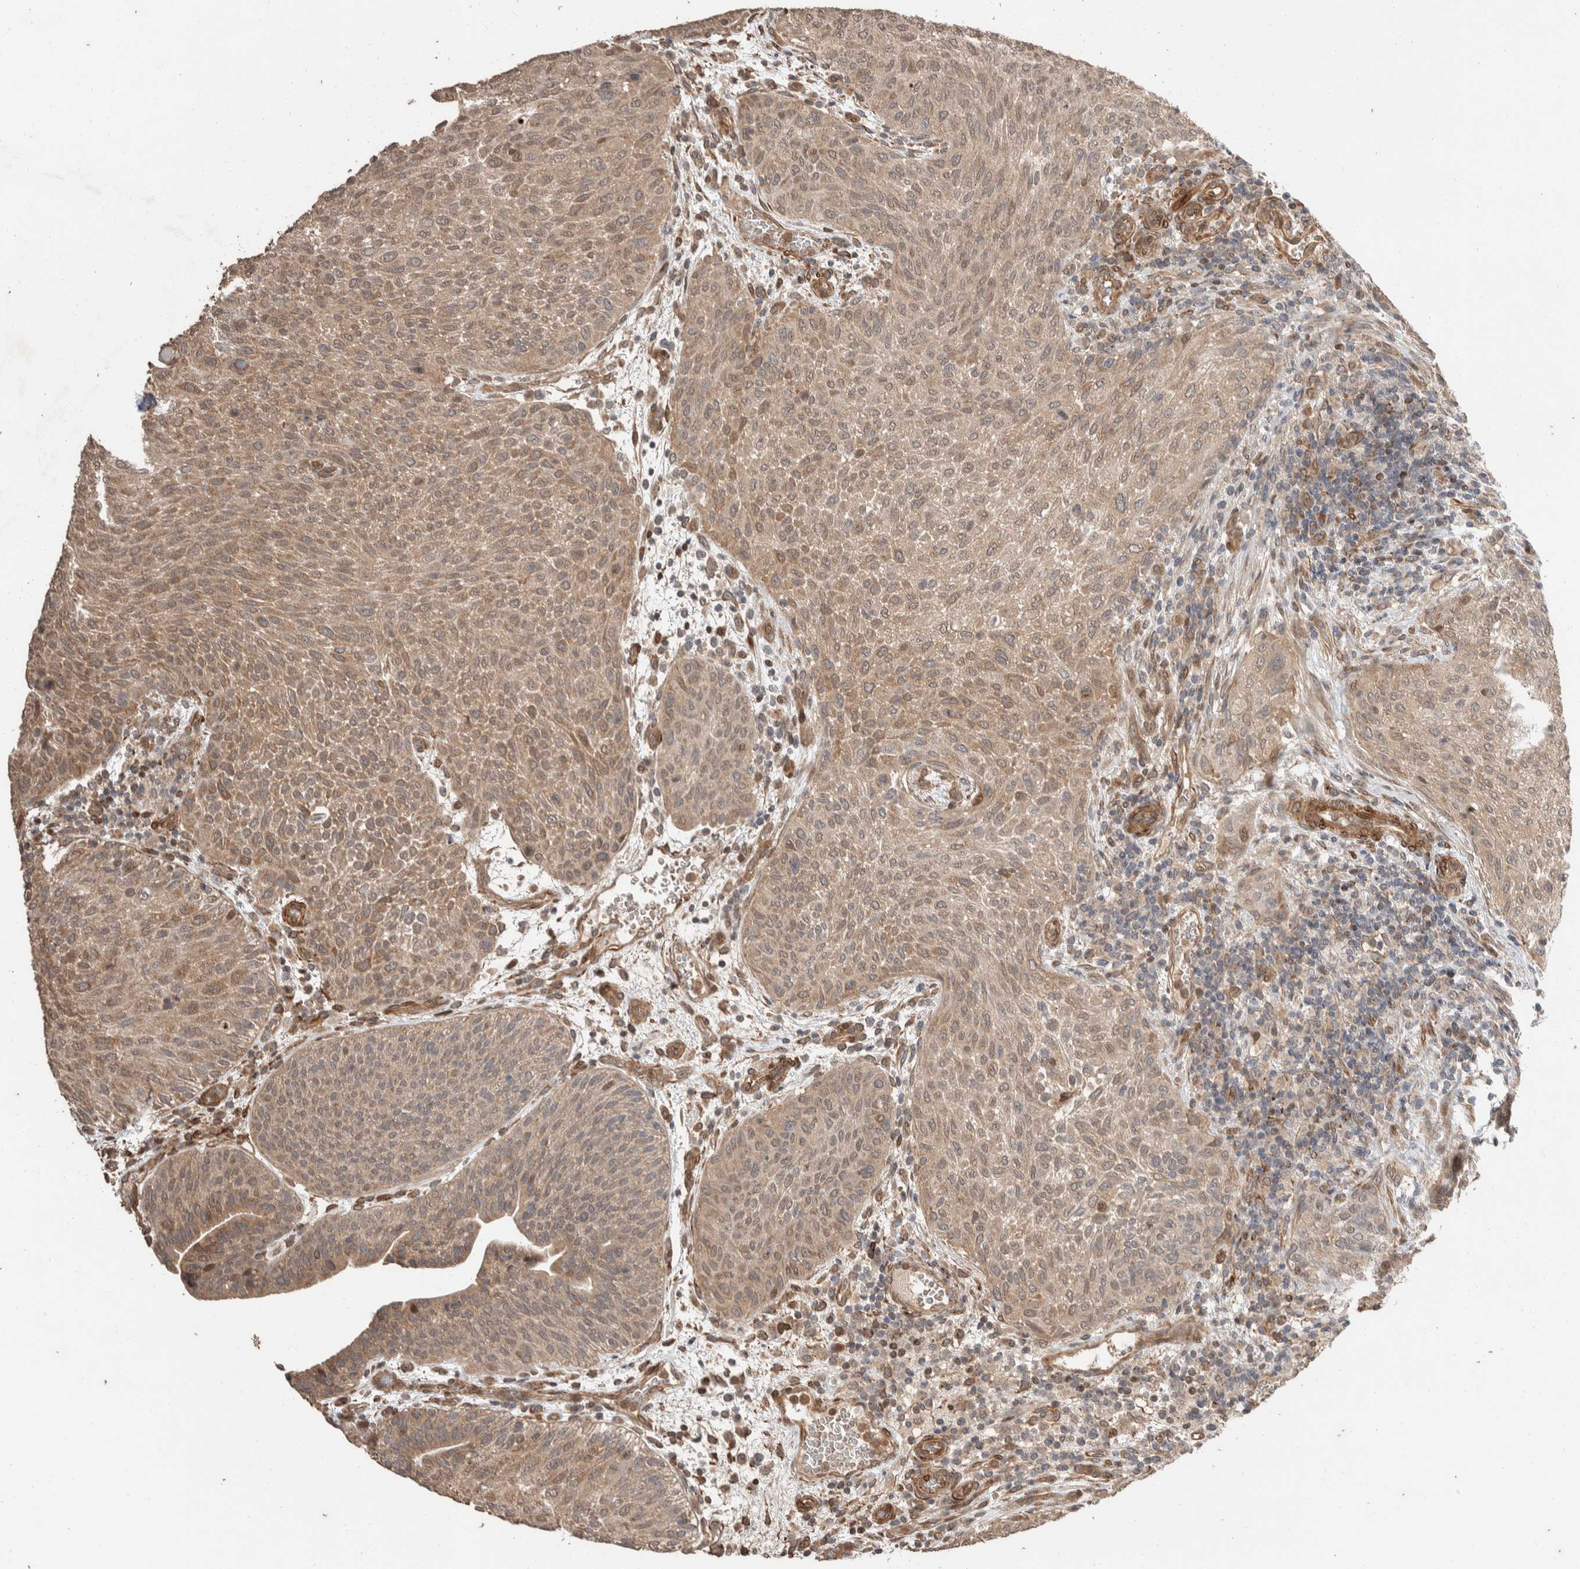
{"staining": {"intensity": "weak", "quantity": ">75%", "location": "cytoplasmic/membranous"}, "tissue": "urothelial cancer", "cell_type": "Tumor cells", "image_type": "cancer", "snomed": [{"axis": "morphology", "description": "Urothelial carcinoma, Low grade"}, {"axis": "morphology", "description": "Urothelial carcinoma, High grade"}, {"axis": "topography", "description": "Urinary bladder"}], "caption": "Tumor cells demonstrate weak cytoplasmic/membranous staining in approximately >75% of cells in urothelial carcinoma (high-grade).", "gene": "ERC1", "patient": {"sex": "male", "age": 35}}